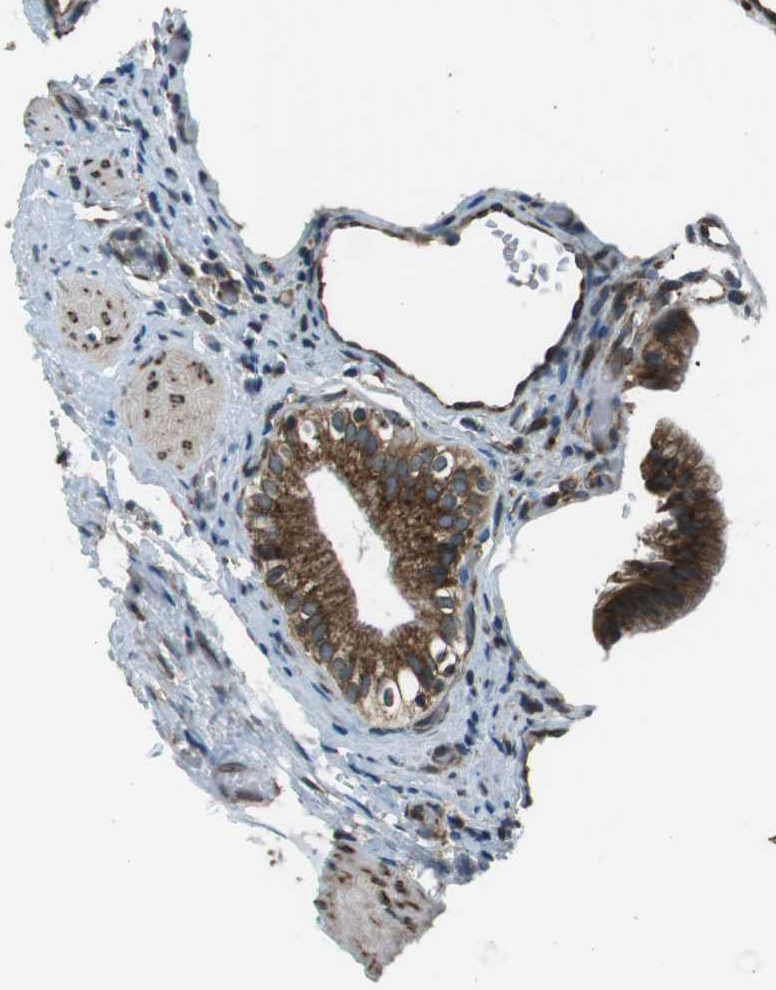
{"staining": {"intensity": "strong", "quantity": ">75%", "location": "cytoplasmic/membranous"}, "tissue": "gallbladder", "cell_type": "Glandular cells", "image_type": "normal", "snomed": [{"axis": "morphology", "description": "Normal tissue, NOS"}, {"axis": "topography", "description": "Gallbladder"}], "caption": "Gallbladder stained with DAB immunohistochemistry demonstrates high levels of strong cytoplasmic/membranous positivity in approximately >75% of glandular cells.", "gene": "KTN1", "patient": {"sex": "male", "age": 65}}